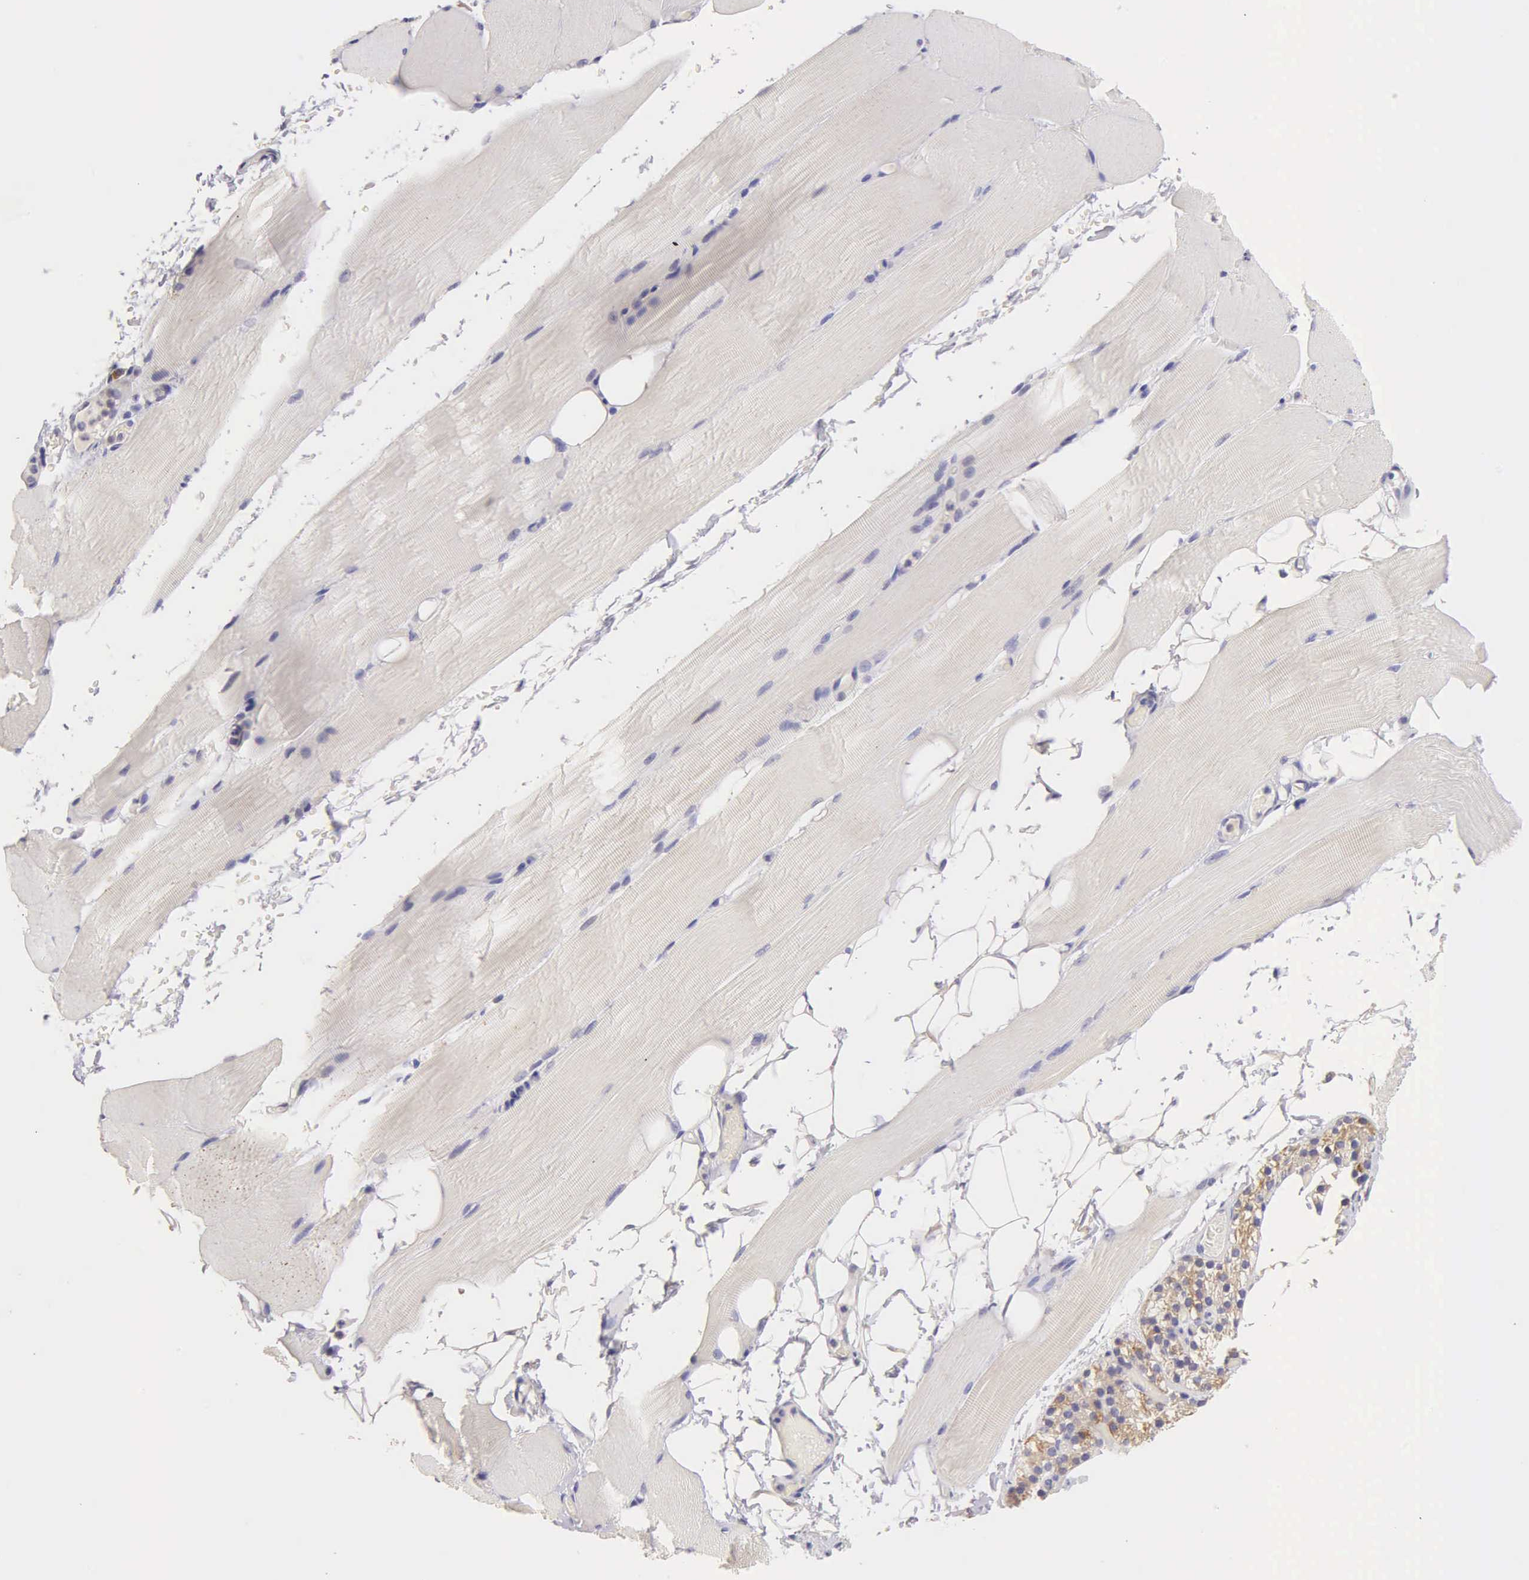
{"staining": {"intensity": "negative", "quantity": "none", "location": "none"}, "tissue": "skeletal muscle", "cell_type": "Myocytes", "image_type": "normal", "snomed": [{"axis": "morphology", "description": "Normal tissue, NOS"}, {"axis": "topography", "description": "Skeletal muscle"}, {"axis": "topography", "description": "Parathyroid gland"}], "caption": "This is a image of IHC staining of normal skeletal muscle, which shows no positivity in myocytes. (Stains: DAB immunohistochemistry (IHC) with hematoxylin counter stain, Microscopy: brightfield microscopy at high magnification).", "gene": "ESR1", "patient": {"sex": "female", "age": 37}}